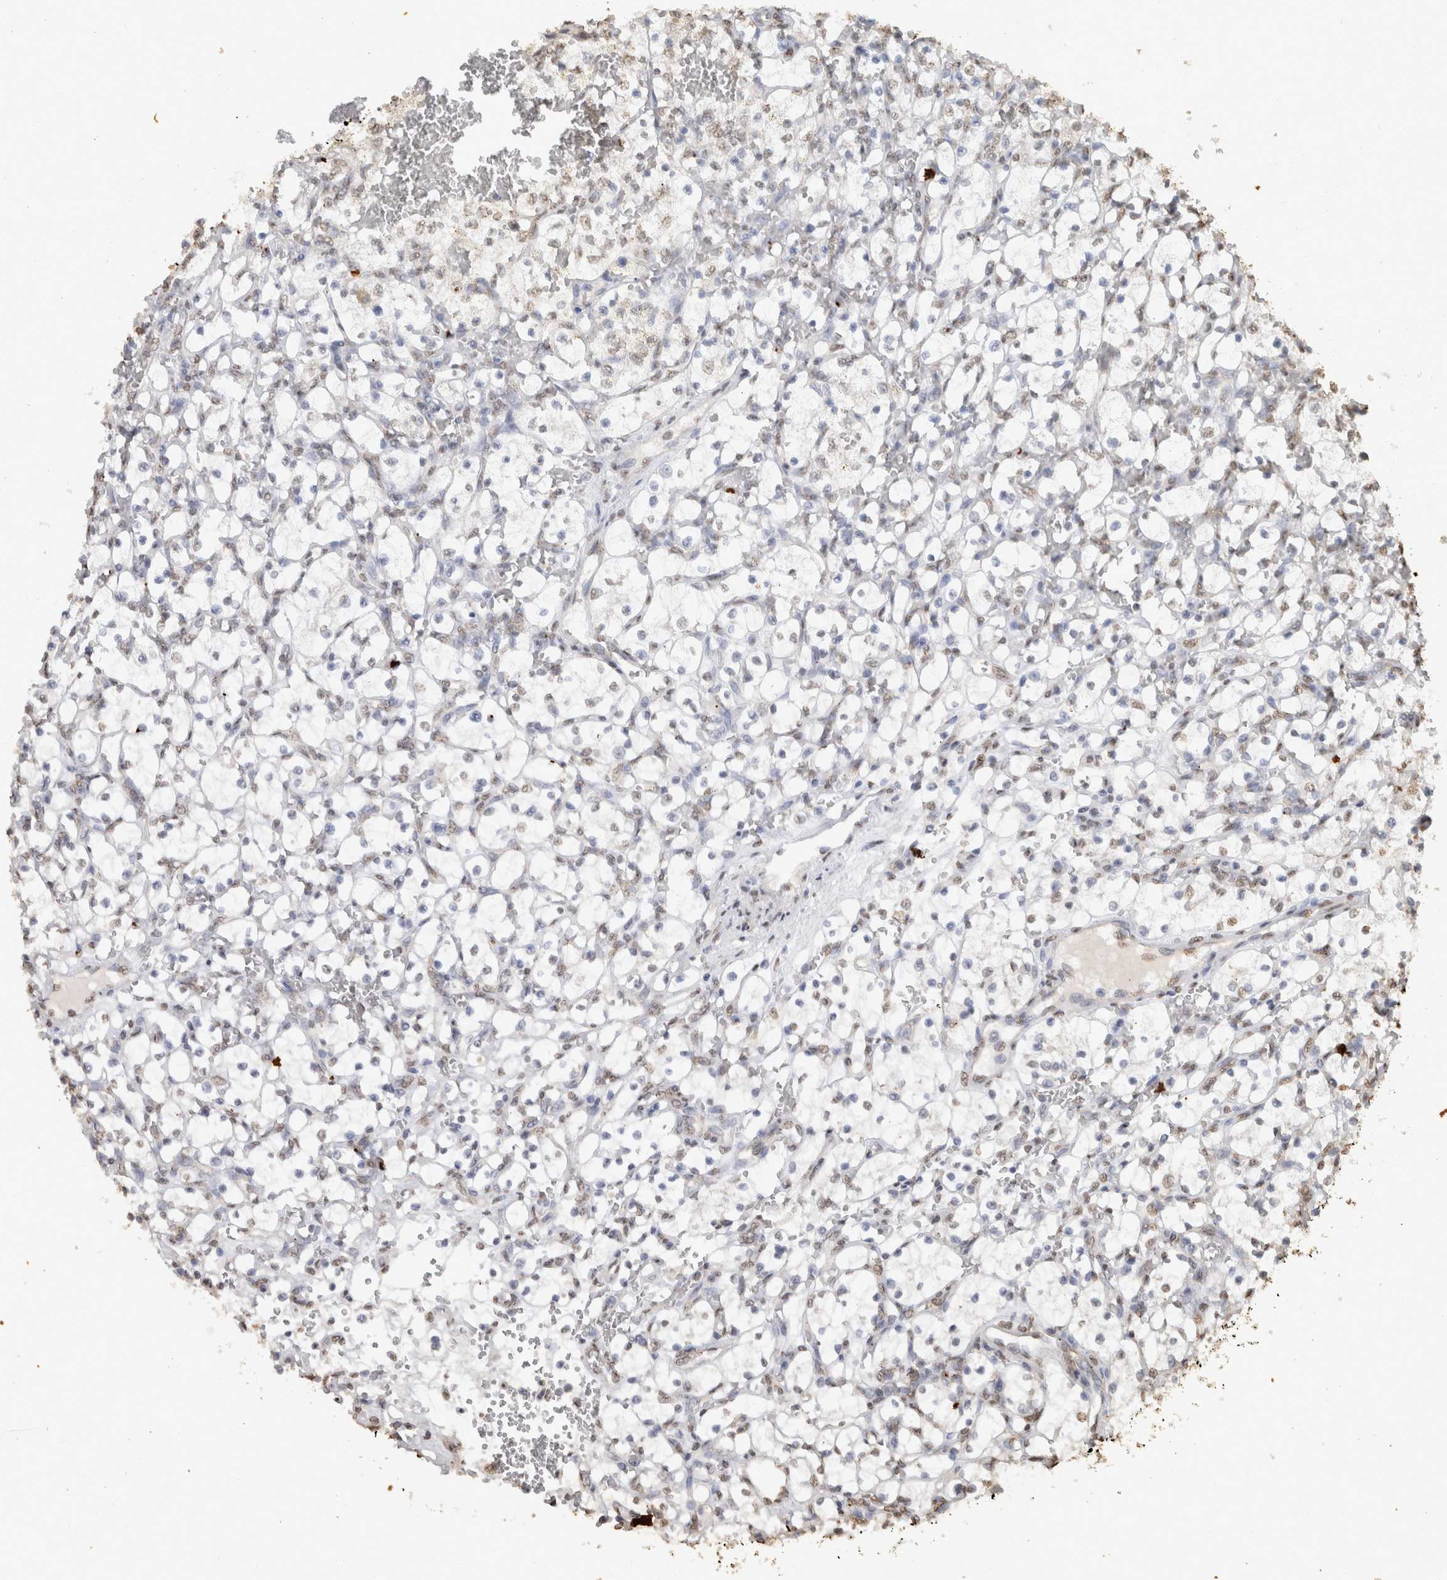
{"staining": {"intensity": "weak", "quantity": "25%-75%", "location": "nuclear"}, "tissue": "renal cancer", "cell_type": "Tumor cells", "image_type": "cancer", "snomed": [{"axis": "morphology", "description": "Adenocarcinoma, NOS"}, {"axis": "topography", "description": "Kidney"}], "caption": "DAB immunohistochemical staining of adenocarcinoma (renal) reveals weak nuclear protein staining in about 25%-75% of tumor cells.", "gene": "HAND2", "patient": {"sex": "female", "age": 69}}